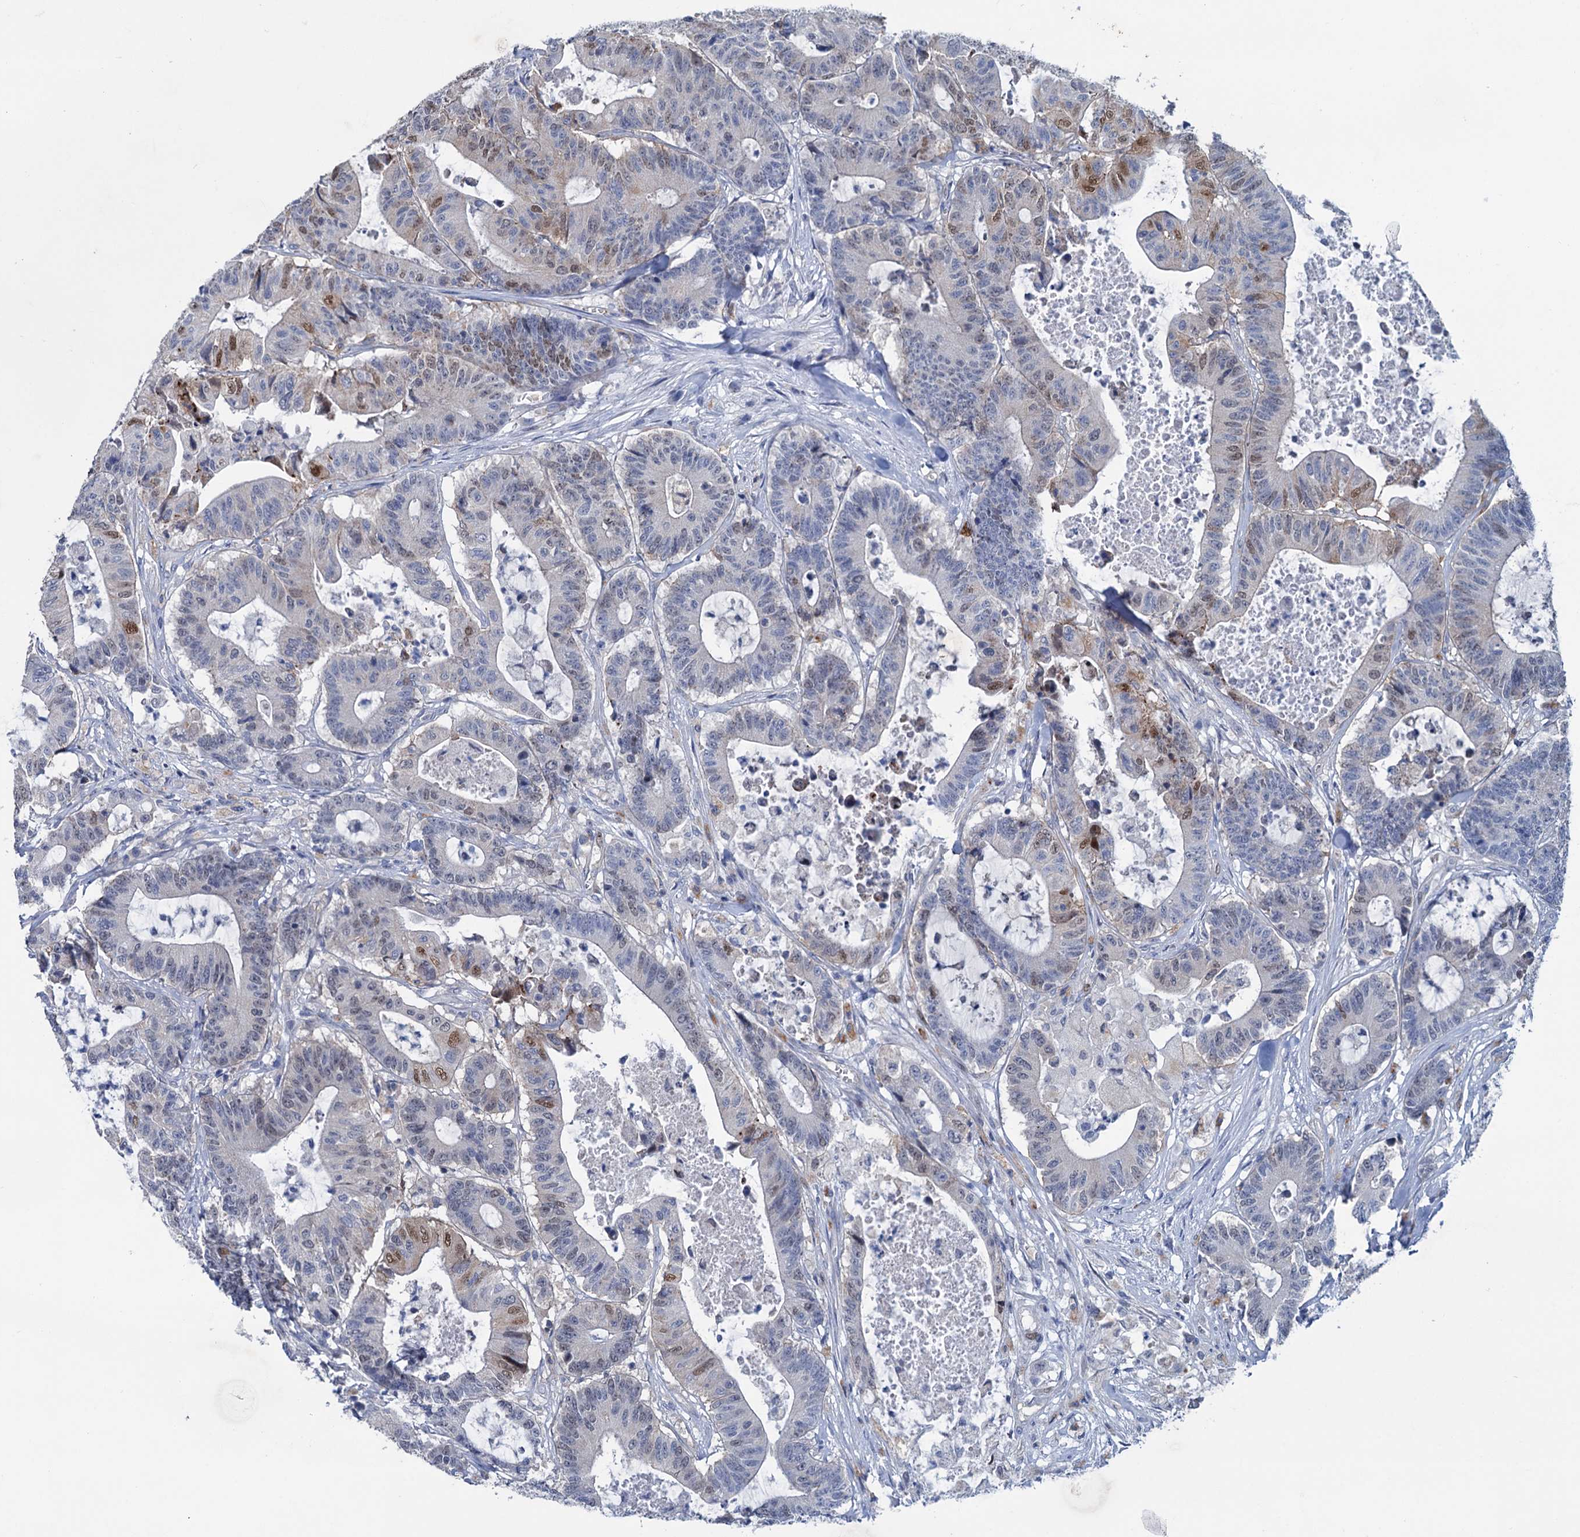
{"staining": {"intensity": "moderate", "quantity": "<25%", "location": "nuclear"}, "tissue": "colorectal cancer", "cell_type": "Tumor cells", "image_type": "cancer", "snomed": [{"axis": "morphology", "description": "Adenocarcinoma, NOS"}, {"axis": "topography", "description": "Colon"}], "caption": "An IHC micrograph of tumor tissue is shown. Protein staining in brown highlights moderate nuclear positivity in adenocarcinoma (colorectal) within tumor cells. (IHC, brightfield microscopy, high magnification).", "gene": "FAM111B", "patient": {"sex": "female", "age": 84}}